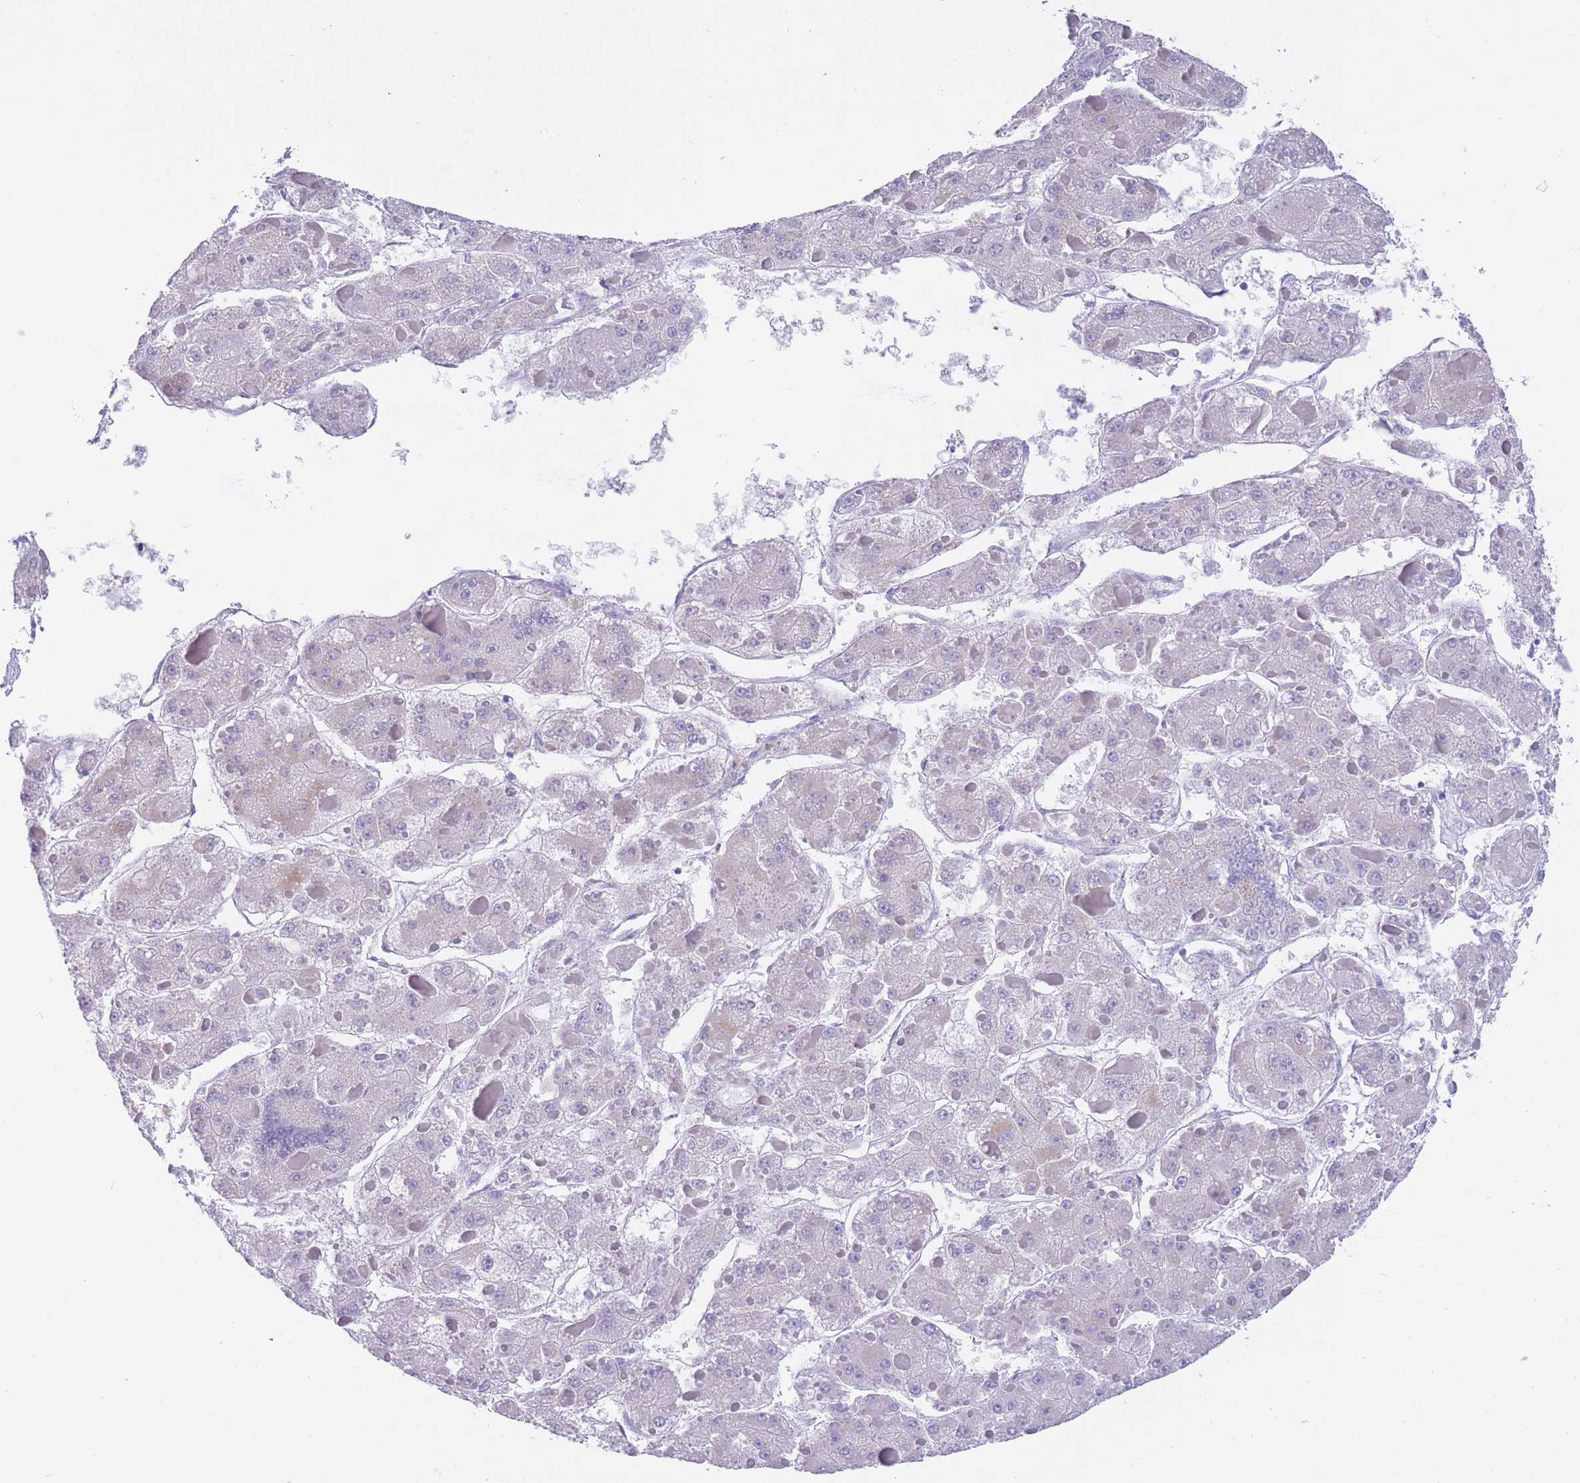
{"staining": {"intensity": "negative", "quantity": "none", "location": "none"}, "tissue": "liver cancer", "cell_type": "Tumor cells", "image_type": "cancer", "snomed": [{"axis": "morphology", "description": "Carcinoma, Hepatocellular, NOS"}, {"axis": "topography", "description": "Liver"}], "caption": "Tumor cells are negative for protein expression in human liver cancer (hepatocellular carcinoma).", "gene": "LDB3", "patient": {"sex": "female", "age": 73}}